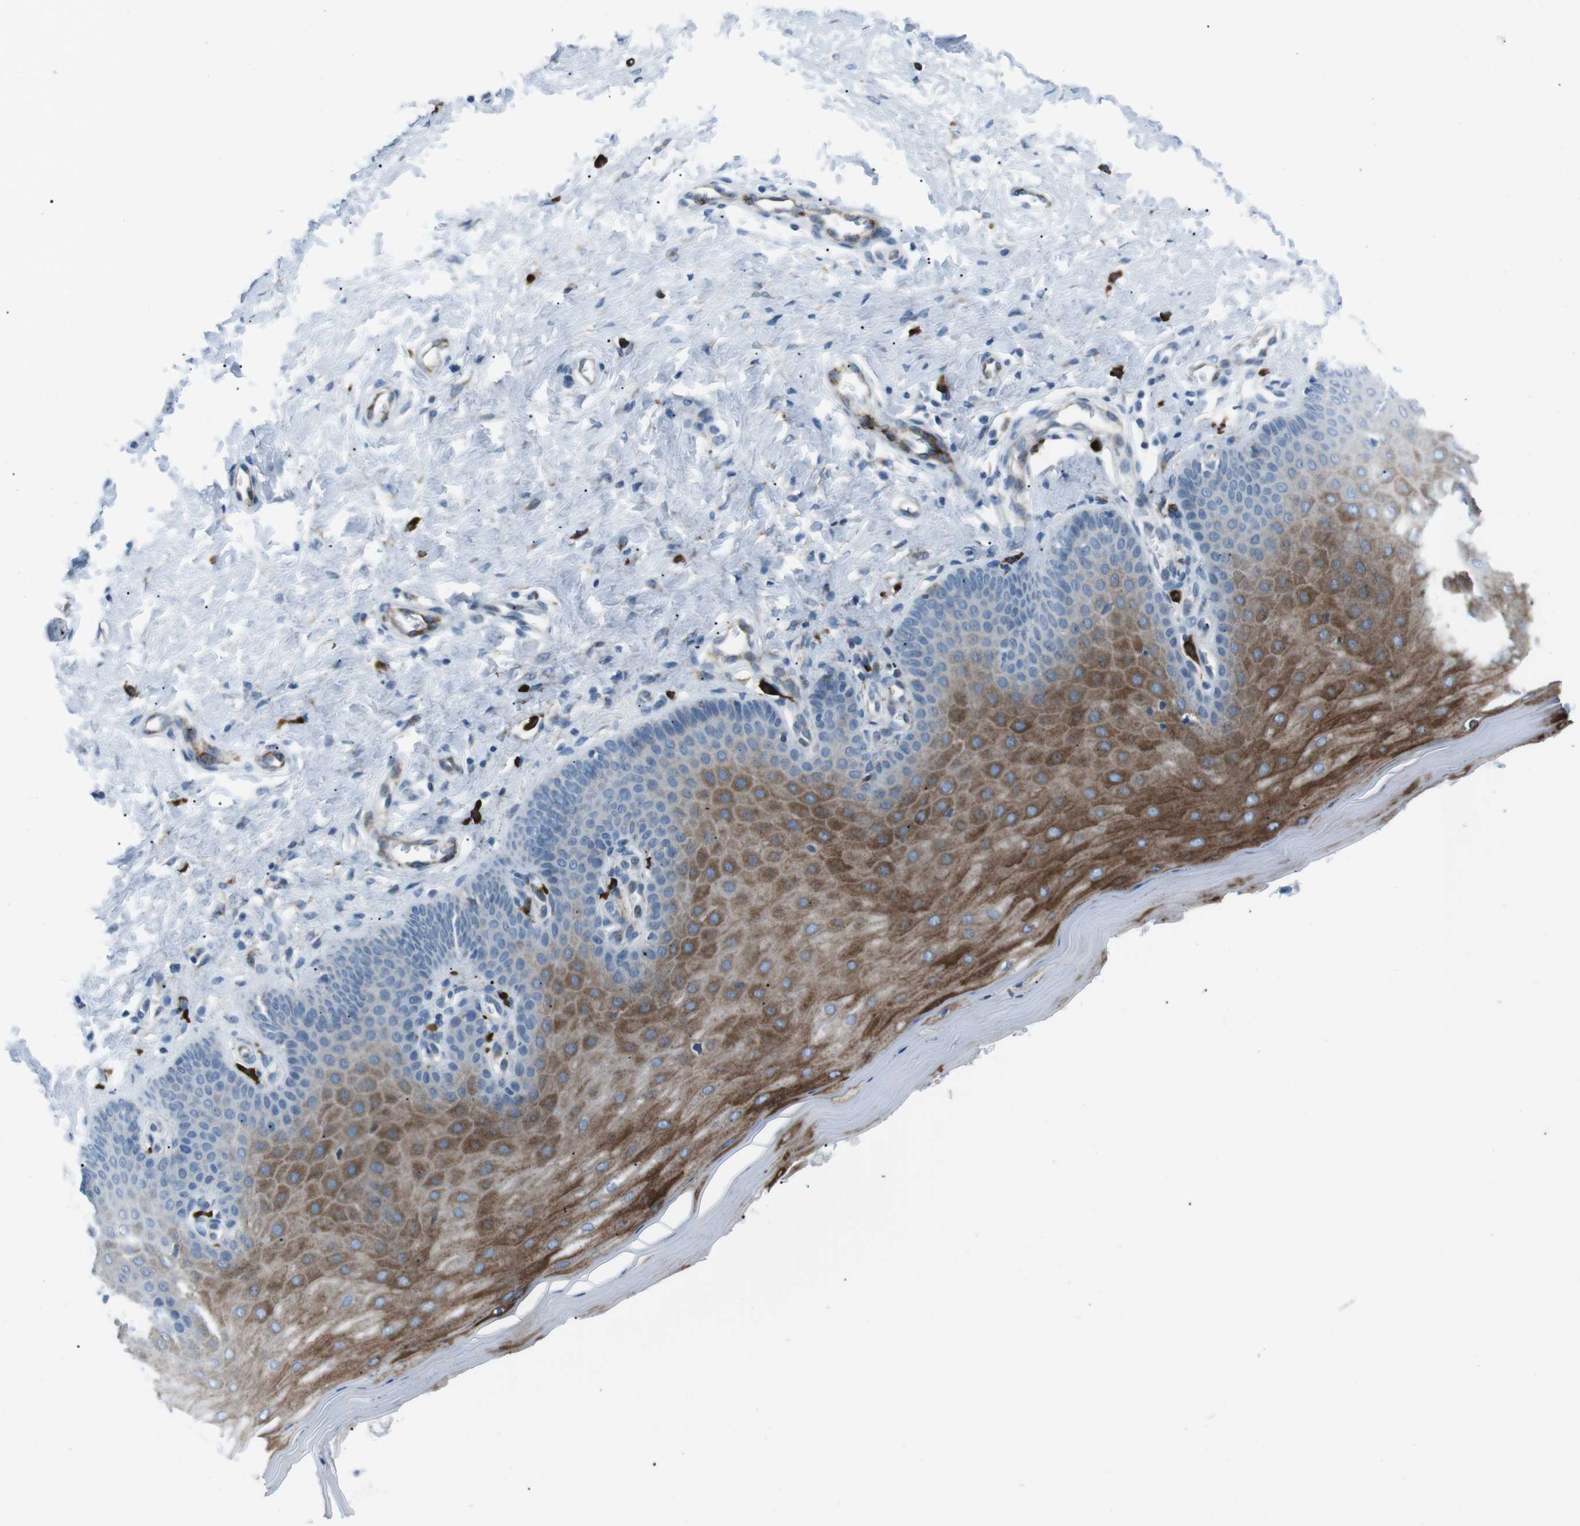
{"staining": {"intensity": "negative", "quantity": "none", "location": "none"}, "tissue": "cervix", "cell_type": "Glandular cells", "image_type": "normal", "snomed": [{"axis": "morphology", "description": "Normal tissue, NOS"}, {"axis": "topography", "description": "Cervix"}], "caption": "The image exhibits no significant positivity in glandular cells of cervix. (DAB (3,3'-diaminobenzidine) immunohistochemistry (IHC), high magnification).", "gene": "CSF2RA", "patient": {"sex": "female", "age": 55}}